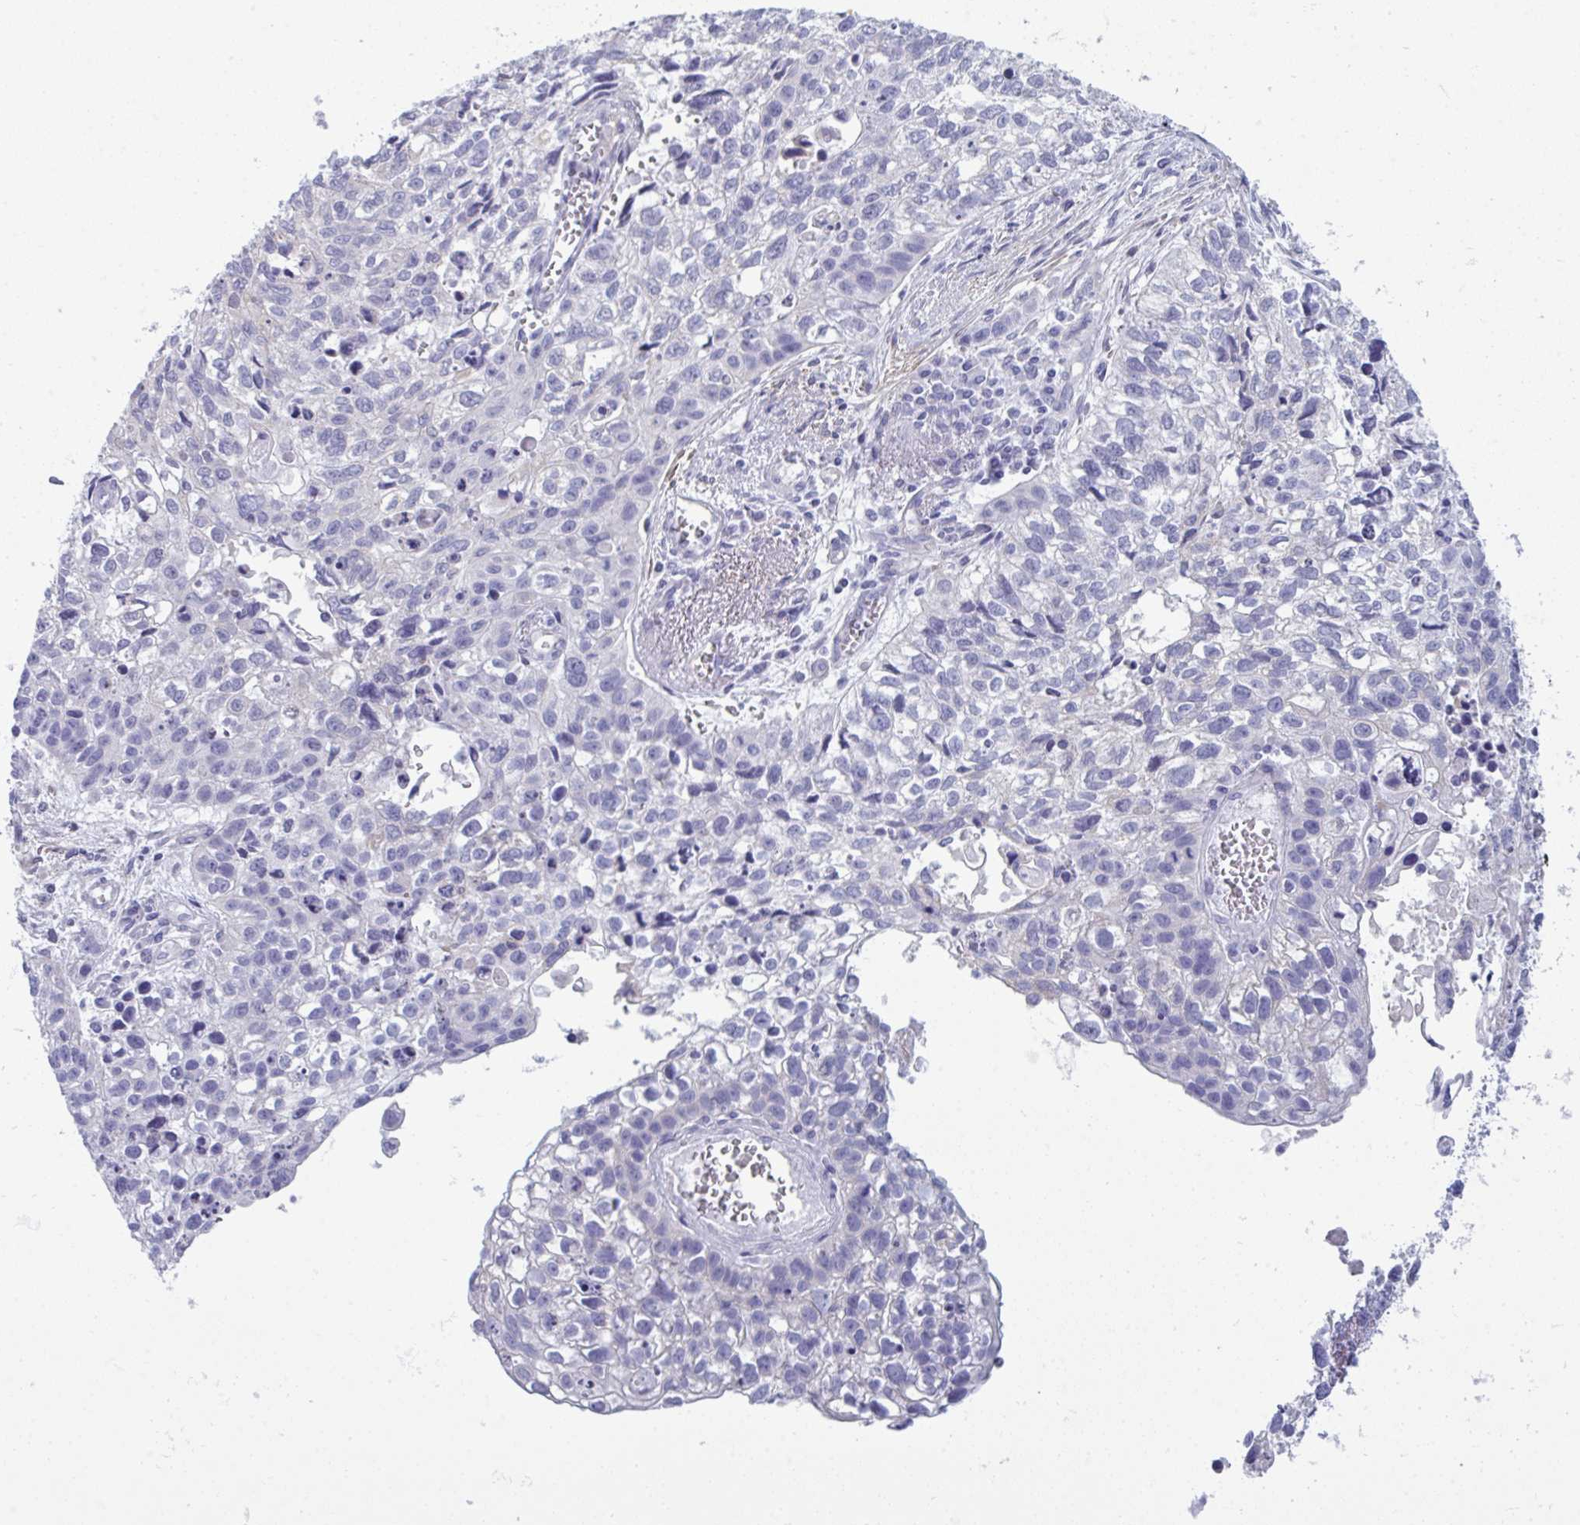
{"staining": {"intensity": "negative", "quantity": "none", "location": "none"}, "tissue": "lung cancer", "cell_type": "Tumor cells", "image_type": "cancer", "snomed": [{"axis": "morphology", "description": "Squamous cell carcinoma, NOS"}, {"axis": "topography", "description": "Lung"}], "caption": "Tumor cells are negative for brown protein staining in lung cancer (squamous cell carcinoma).", "gene": "MYH10", "patient": {"sex": "male", "age": 74}}